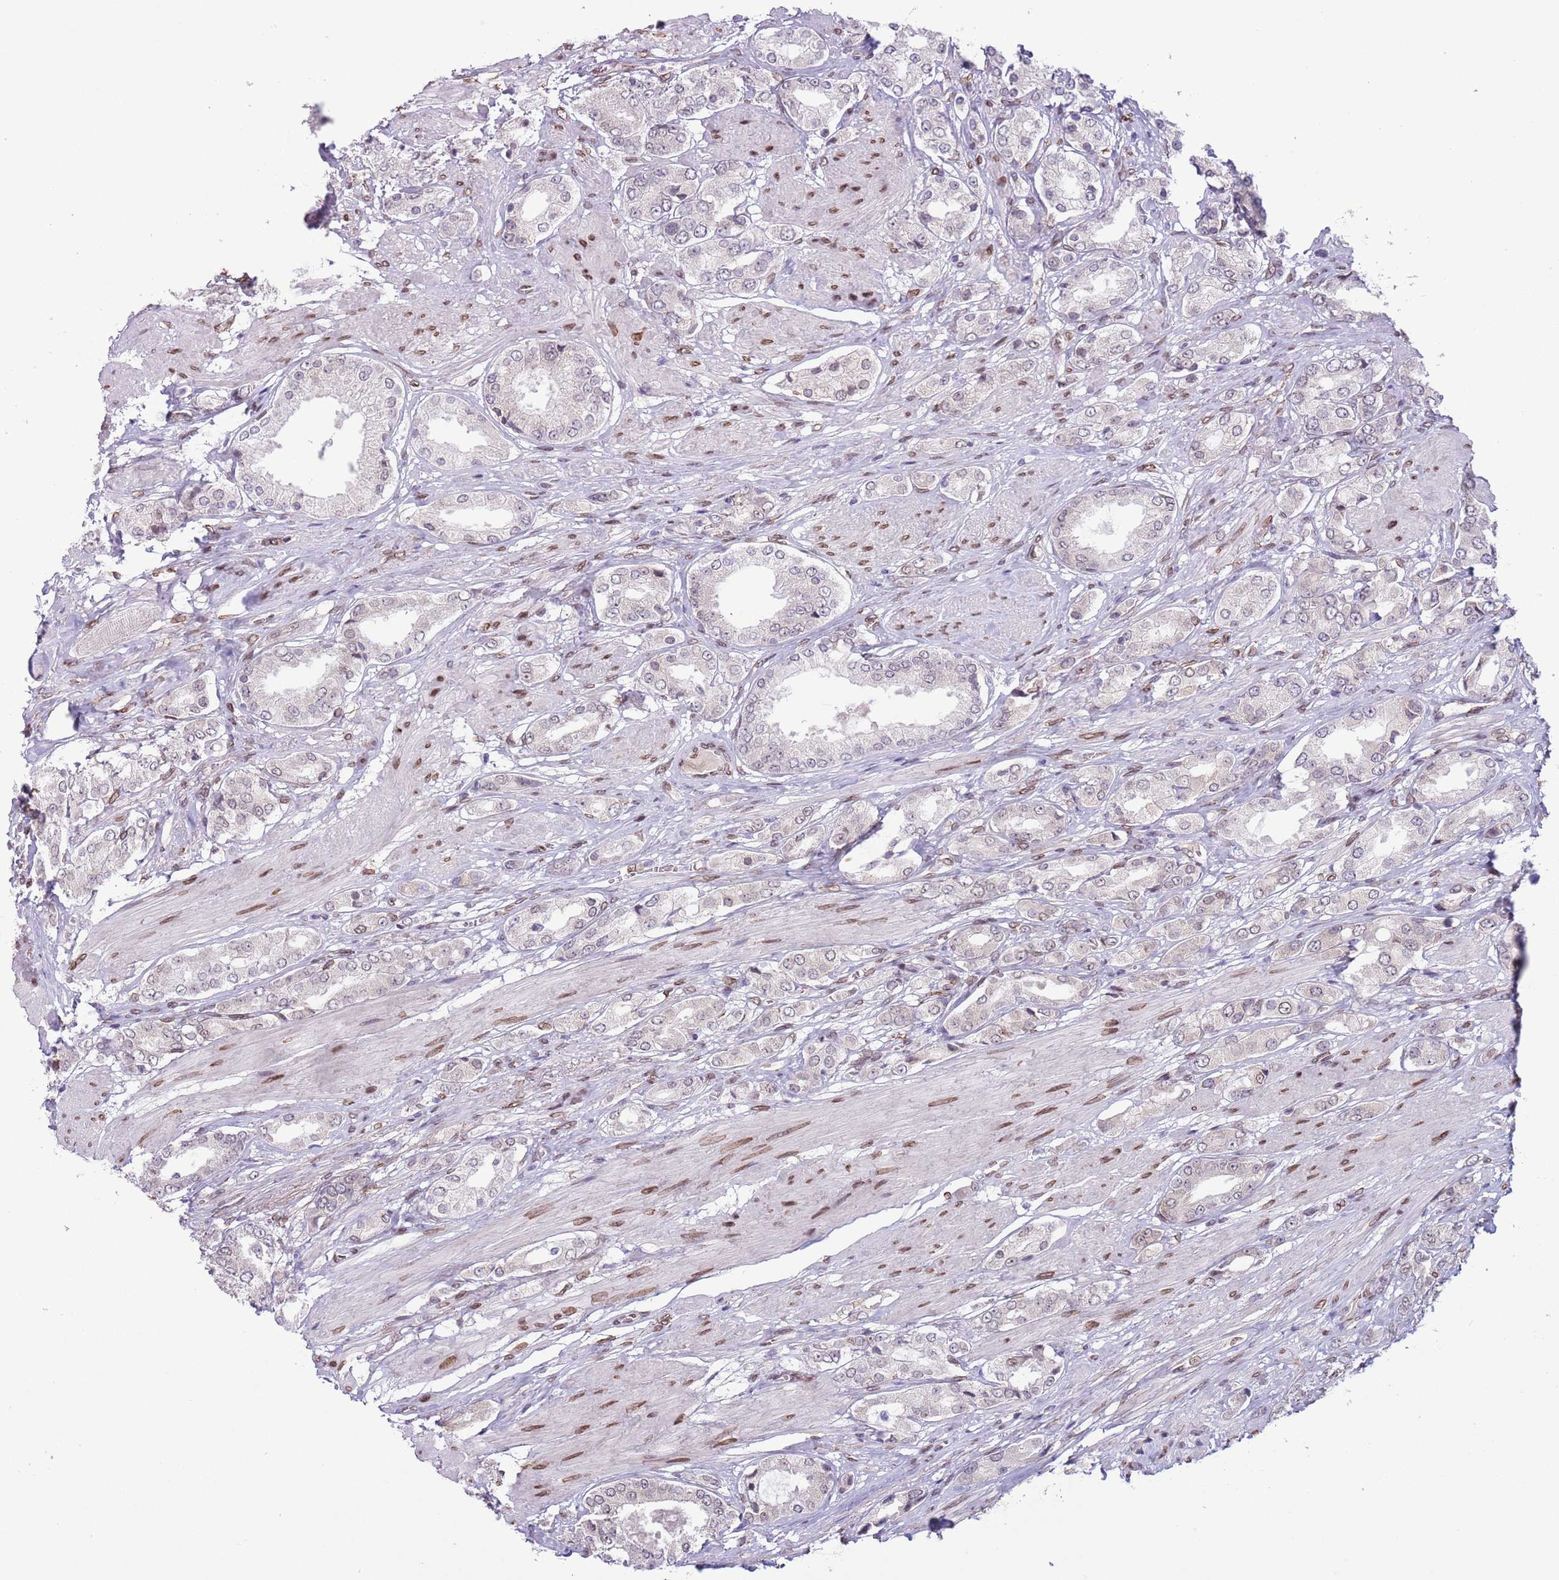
{"staining": {"intensity": "negative", "quantity": "none", "location": "none"}, "tissue": "prostate cancer", "cell_type": "Tumor cells", "image_type": "cancer", "snomed": [{"axis": "morphology", "description": "Adenocarcinoma, High grade"}, {"axis": "topography", "description": "Prostate and seminal vesicle, NOS"}], "caption": "Protein analysis of high-grade adenocarcinoma (prostate) displays no significant positivity in tumor cells.", "gene": "ZGLP1", "patient": {"sex": "male", "age": 64}}